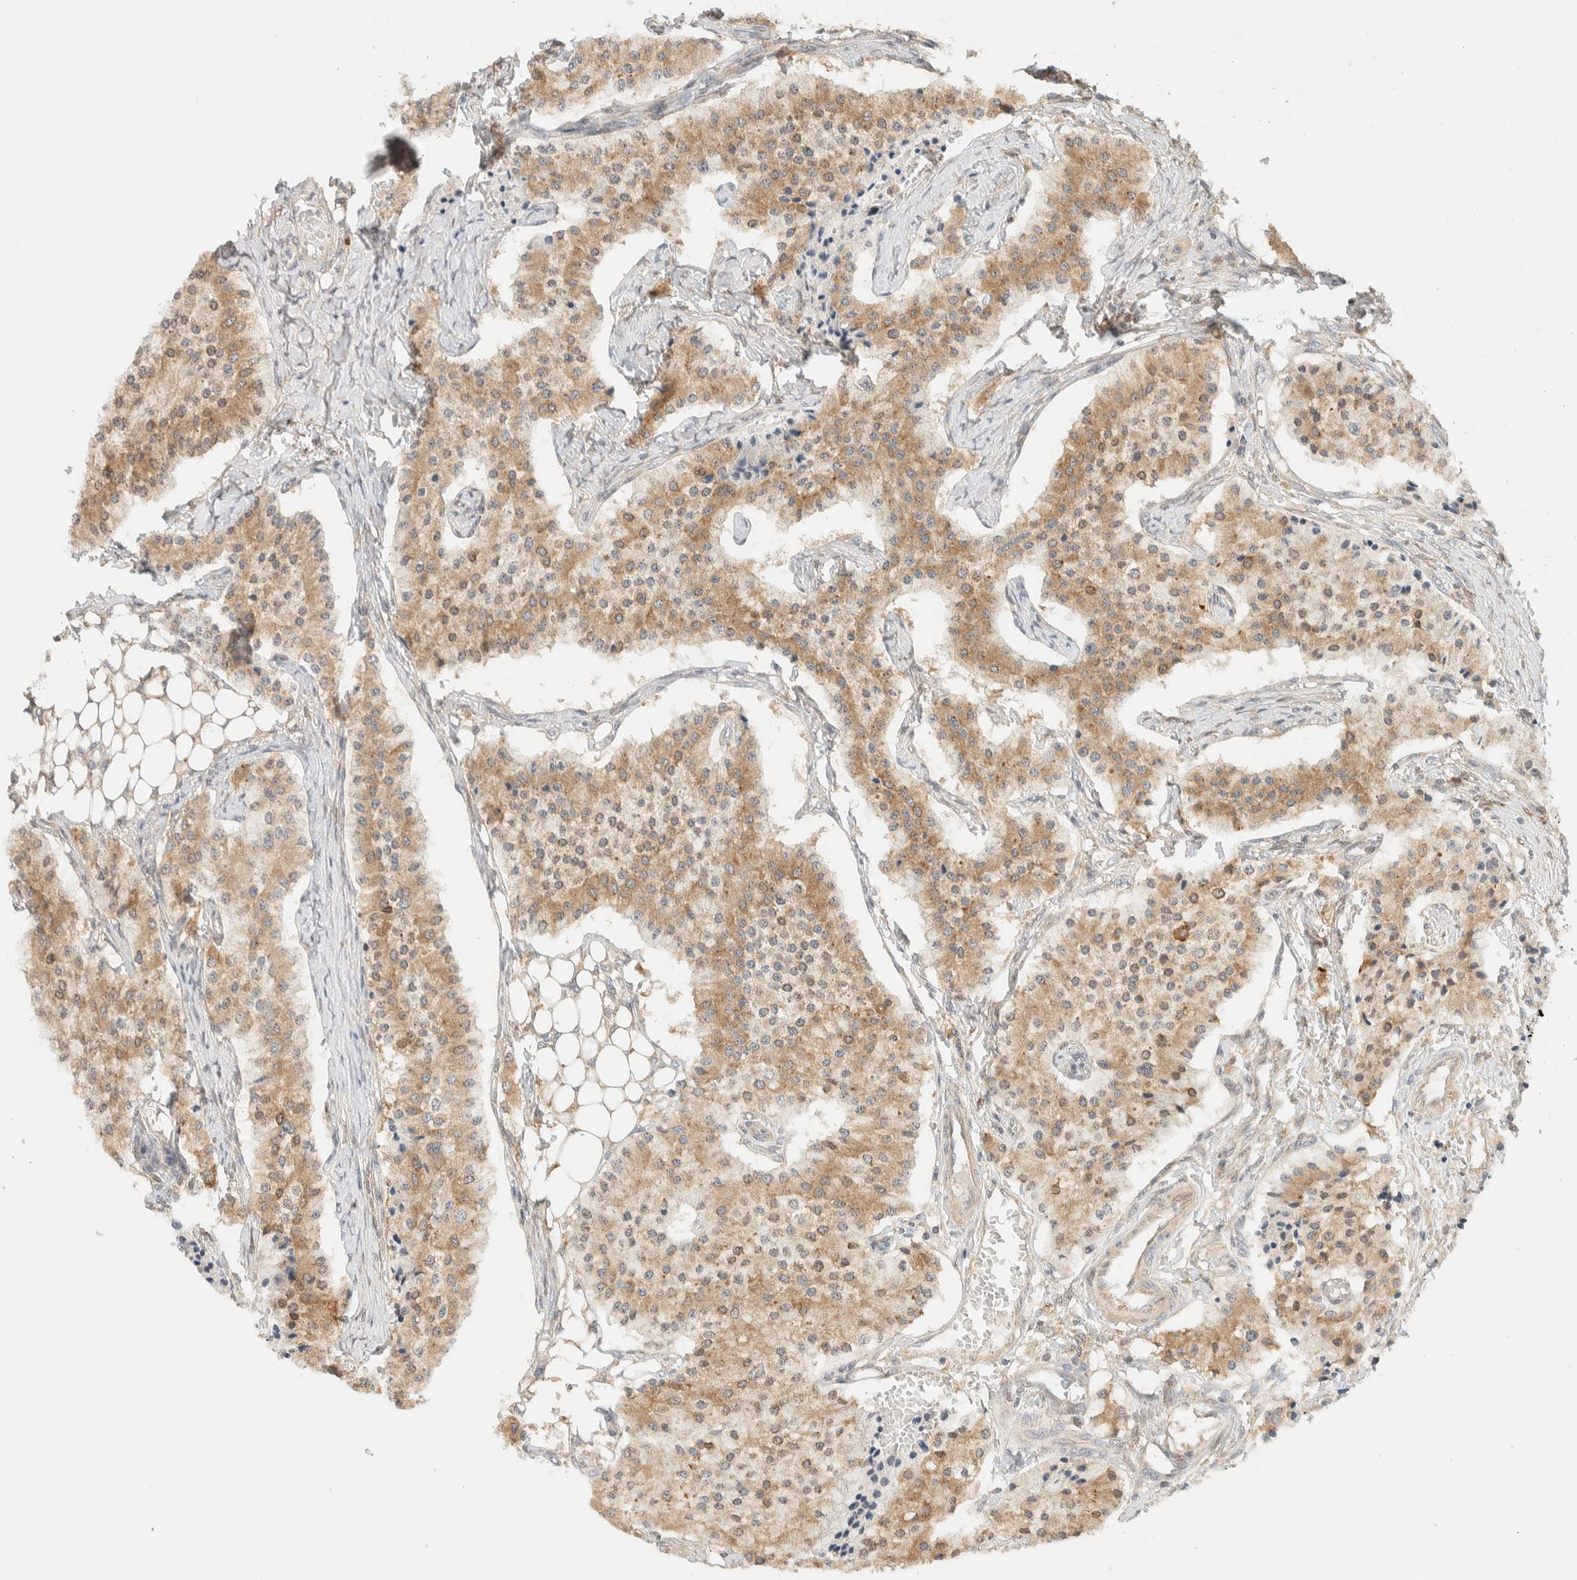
{"staining": {"intensity": "moderate", "quantity": ">75%", "location": "cytoplasmic/membranous"}, "tissue": "carcinoid", "cell_type": "Tumor cells", "image_type": "cancer", "snomed": [{"axis": "morphology", "description": "Carcinoid, malignant, NOS"}, {"axis": "topography", "description": "Colon"}], "caption": "This photomicrograph shows IHC staining of human carcinoid, with medium moderate cytoplasmic/membranous positivity in approximately >75% of tumor cells.", "gene": "NT5C", "patient": {"sex": "female", "age": 52}}